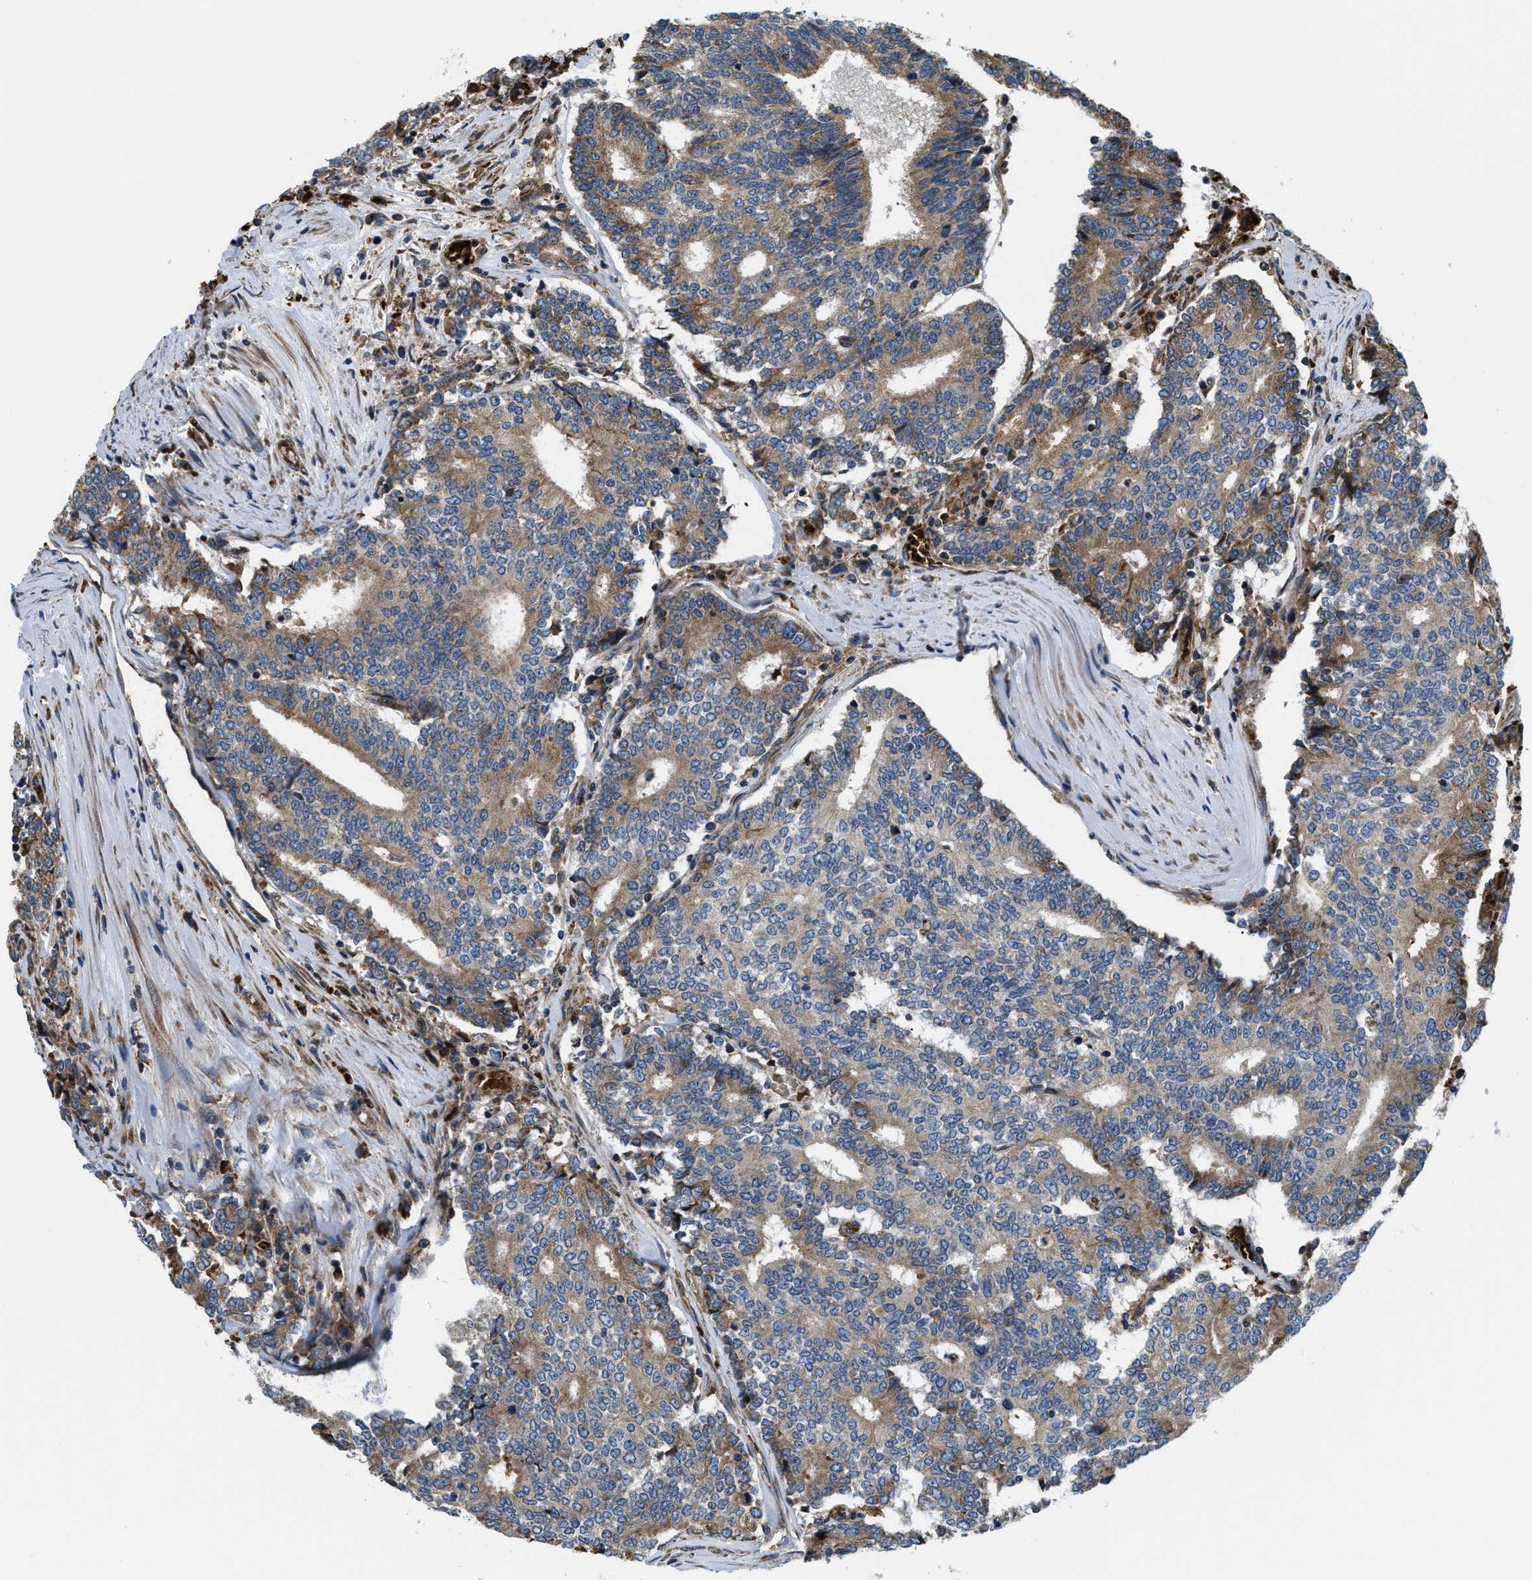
{"staining": {"intensity": "moderate", "quantity": "25%-75%", "location": "cytoplasmic/membranous"}, "tissue": "prostate cancer", "cell_type": "Tumor cells", "image_type": "cancer", "snomed": [{"axis": "morphology", "description": "Normal tissue, NOS"}, {"axis": "morphology", "description": "Adenocarcinoma, High grade"}, {"axis": "topography", "description": "Prostate"}, {"axis": "topography", "description": "Seminal veicle"}], "caption": "Protein analysis of prostate cancer (adenocarcinoma (high-grade)) tissue shows moderate cytoplasmic/membranous staining in about 25%-75% of tumor cells. Immunohistochemistry (ihc) stains the protein of interest in brown and the nuclei are stained blue.", "gene": "CSPG4", "patient": {"sex": "male", "age": 55}}